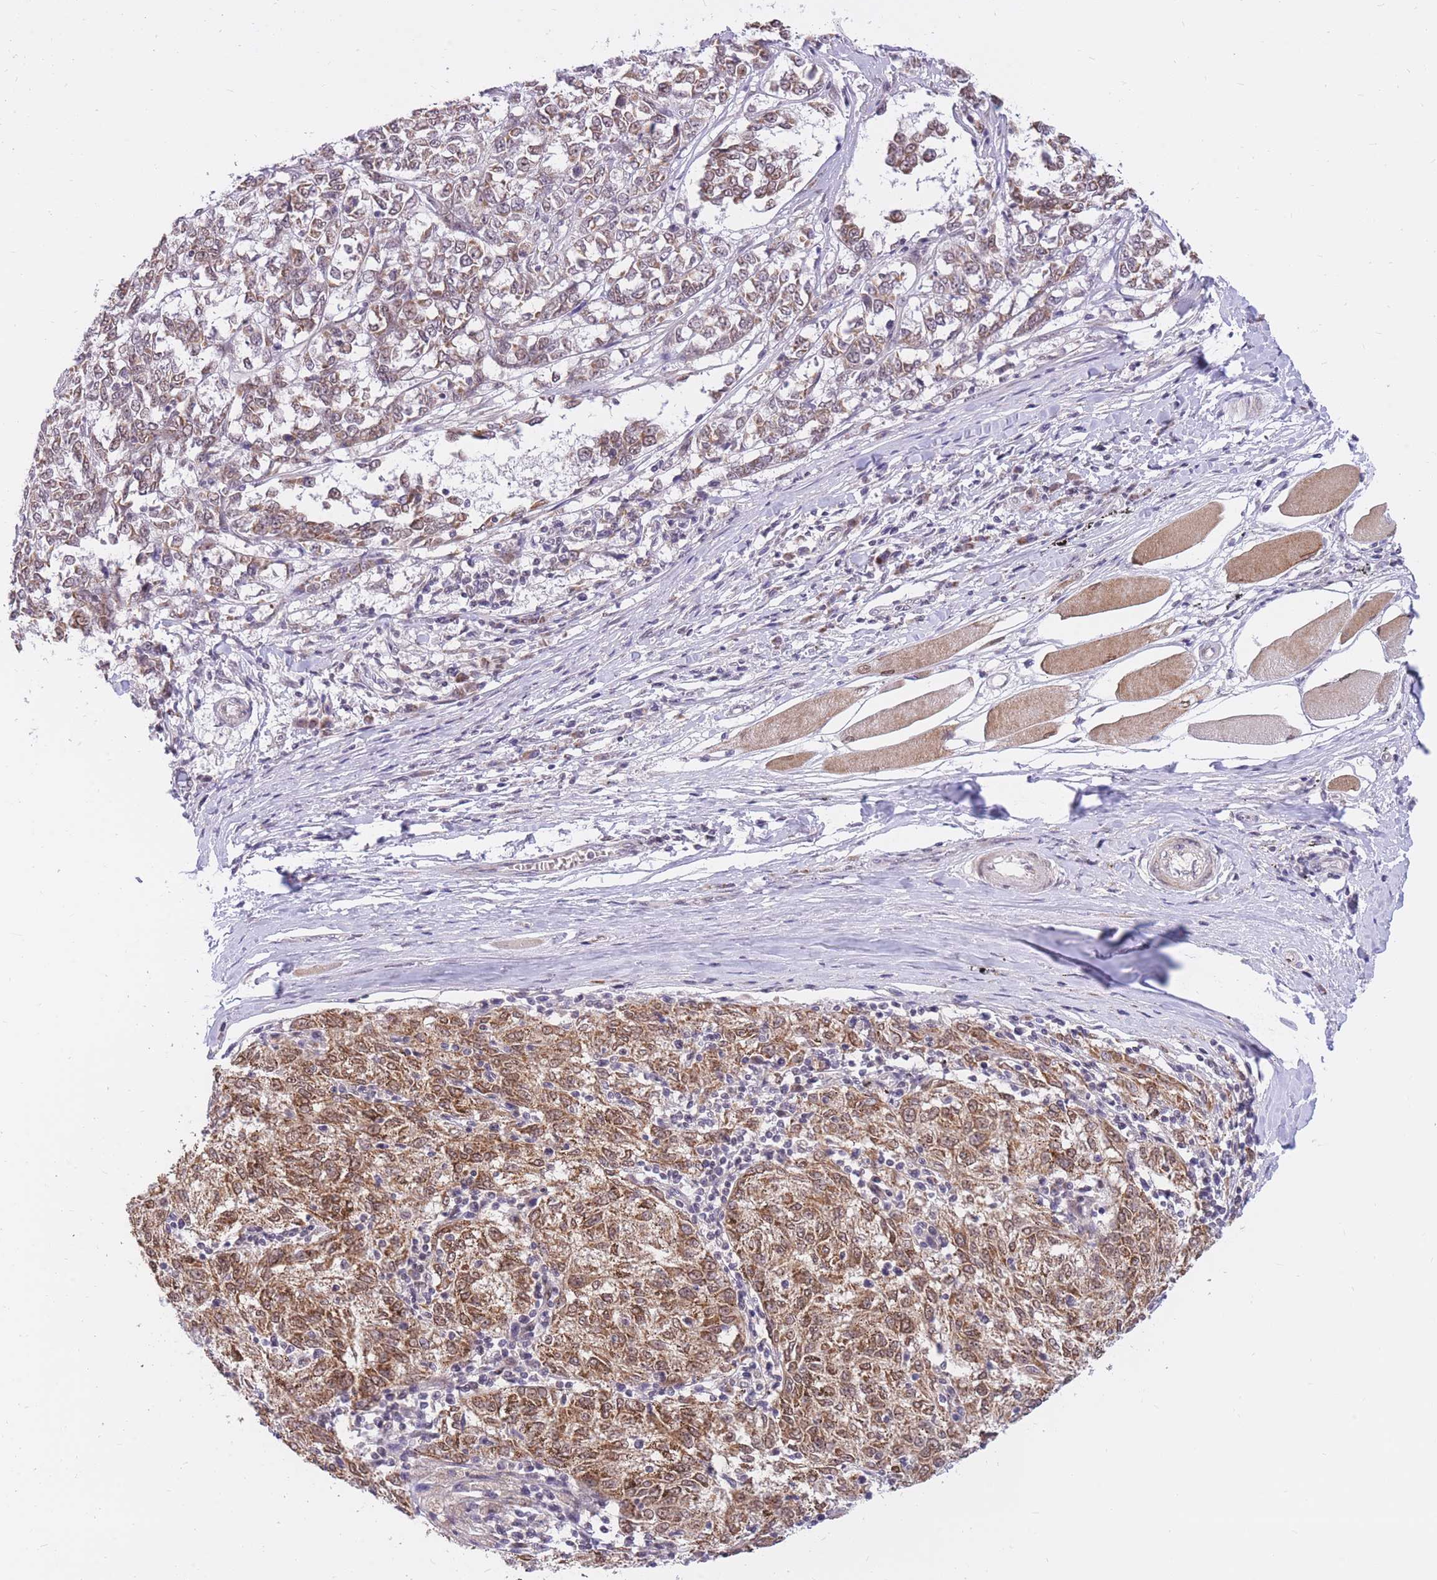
{"staining": {"intensity": "moderate", "quantity": "25%-75%", "location": "cytoplasmic/membranous"}, "tissue": "melanoma", "cell_type": "Tumor cells", "image_type": "cancer", "snomed": [{"axis": "morphology", "description": "Malignant melanoma, NOS"}, {"axis": "topography", "description": "Skin"}], "caption": "A micrograph of malignant melanoma stained for a protein exhibits moderate cytoplasmic/membranous brown staining in tumor cells.", "gene": "MINDY2", "patient": {"sex": "female", "age": 72}}